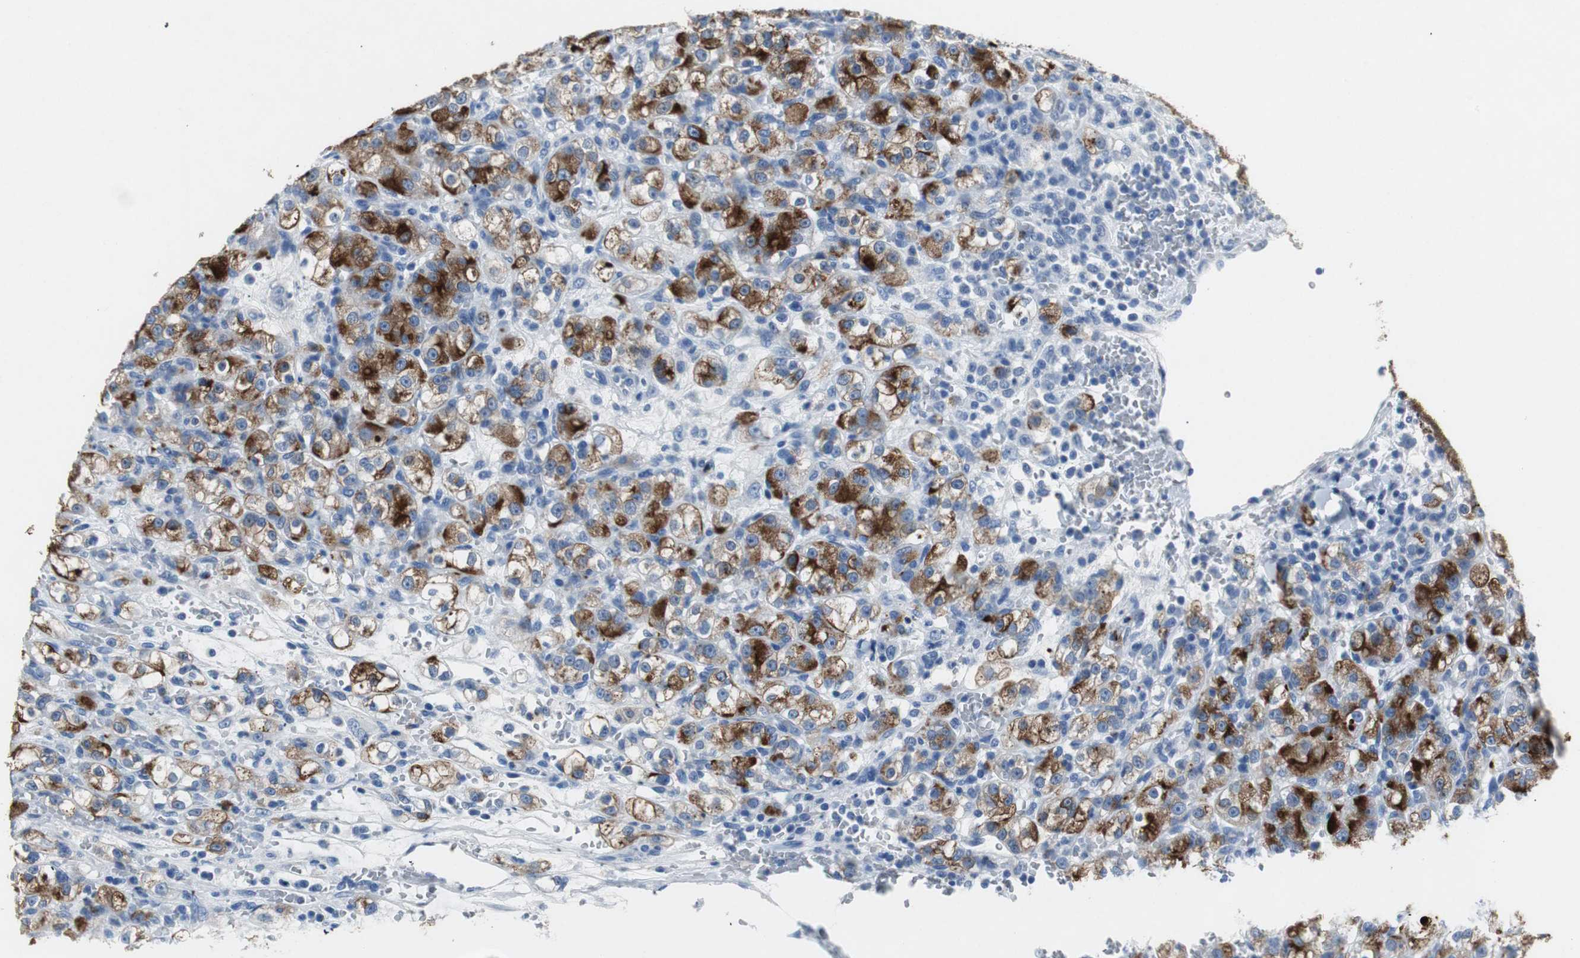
{"staining": {"intensity": "strong", "quantity": ">75%", "location": "cytoplasmic/membranous"}, "tissue": "renal cancer", "cell_type": "Tumor cells", "image_type": "cancer", "snomed": [{"axis": "morphology", "description": "Normal tissue, NOS"}, {"axis": "morphology", "description": "Adenocarcinoma, NOS"}, {"axis": "topography", "description": "Kidney"}], "caption": "The photomicrograph displays staining of adenocarcinoma (renal), revealing strong cytoplasmic/membranous protein staining (brown color) within tumor cells.", "gene": "LRP2", "patient": {"sex": "male", "age": 61}}